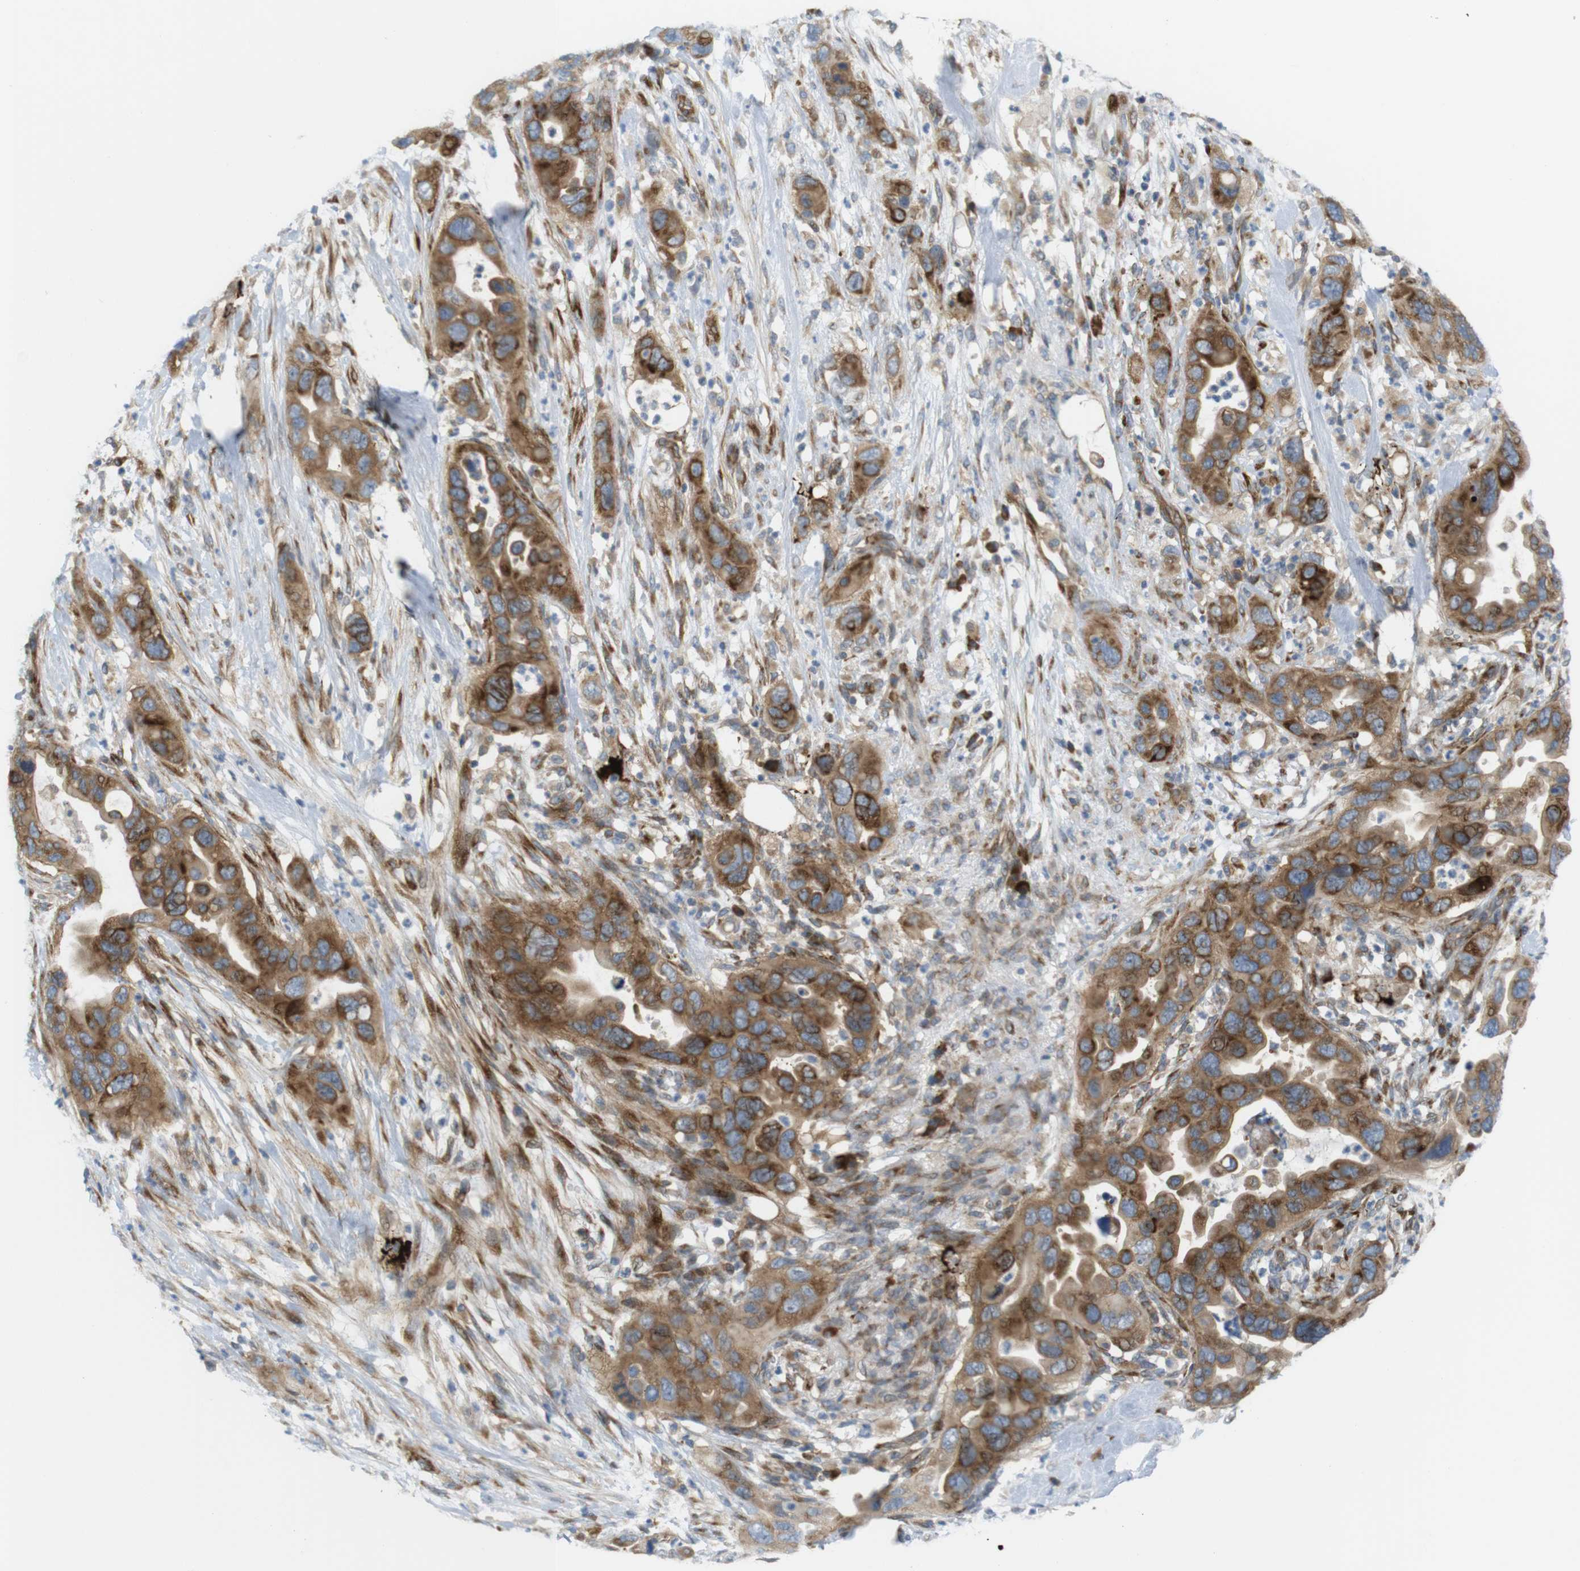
{"staining": {"intensity": "moderate", "quantity": ">75%", "location": "cytoplasmic/membranous"}, "tissue": "pancreatic cancer", "cell_type": "Tumor cells", "image_type": "cancer", "snomed": [{"axis": "morphology", "description": "Adenocarcinoma, NOS"}, {"axis": "topography", "description": "Pancreas"}], "caption": "Immunohistochemistry (IHC) (DAB (3,3'-diaminobenzidine)) staining of pancreatic cancer (adenocarcinoma) shows moderate cytoplasmic/membranous protein positivity in about >75% of tumor cells.", "gene": "GJC3", "patient": {"sex": "female", "age": 71}}